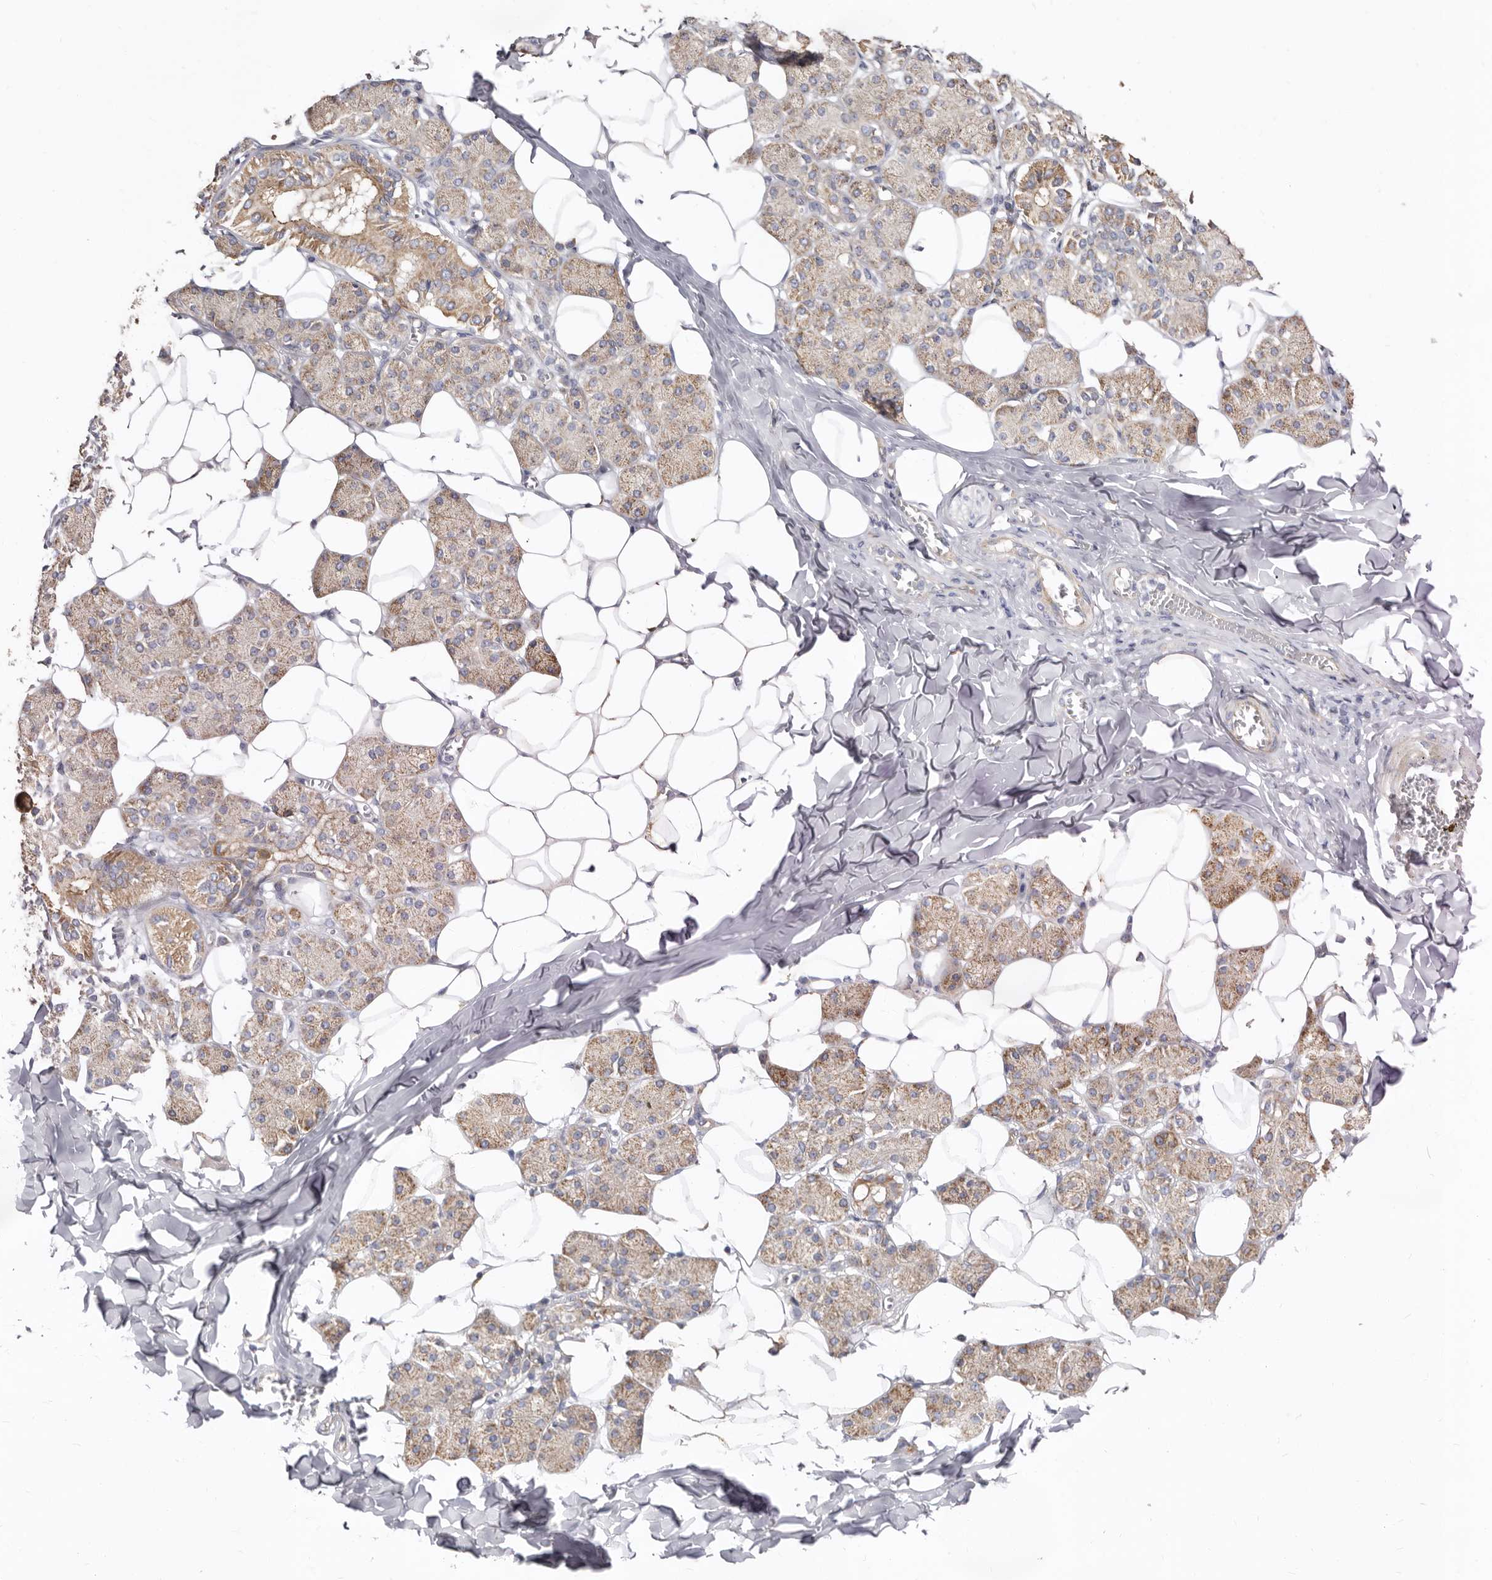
{"staining": {"intensity": "moderate", "quantity": "25%-75%", "location": "cytoplasmic/membranous"}, "tissue": "salivary gland", "cell_type": "Glandular cells", "image_type": "normal", "snomed": [{"axis": "morphology", "description": "Normal tissue, NOS"}, {"axis": "topography", "description": "Salivary gland"}], "caption": "This image shows immunohistochemistry (IHC) staining of normal human salivary gland, with medium moderate cytoplasmic/membranous positivity in approximately 25%-75% of glandular cells.", "gene": "BAIAP2L1", "patient": {"sex": "female", "age": 33}}